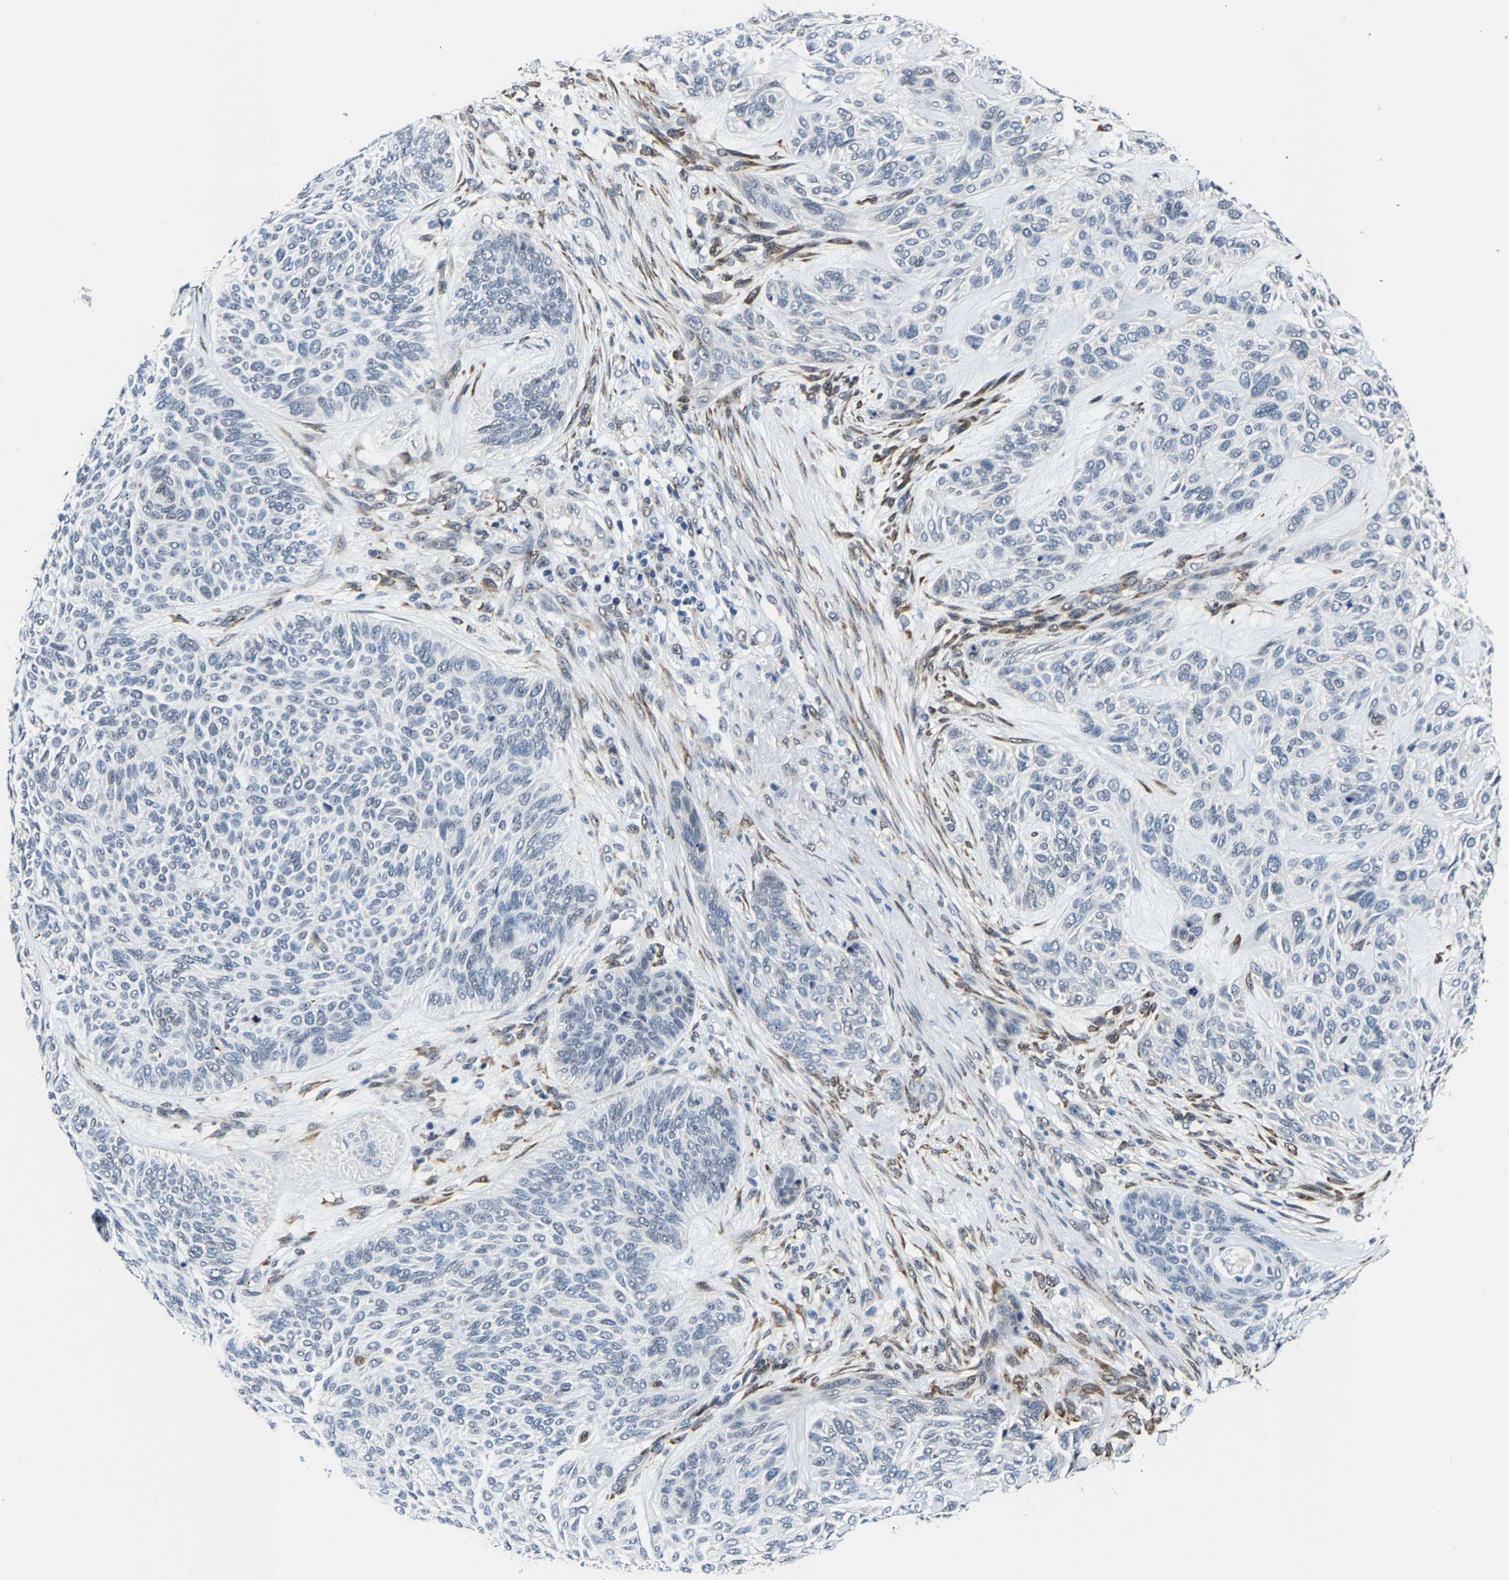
{"staining": {"intensity": "negative", "quantity": "none", "location": "none"}, "tissue": "skin cancer", "cell_type": "Tumor cells", "image_type": "cancer", "snomed": [{"axis": "morphology", "description": "Basal cell carcinoma"}, {"axis": "topography", "description": "Skin"}], "caption": "The photomicrograph exhibits no significant expression in tumor cells of skin cancer.", "gene": "METTL1", "patient": {"sex": "male", "age": 55}}